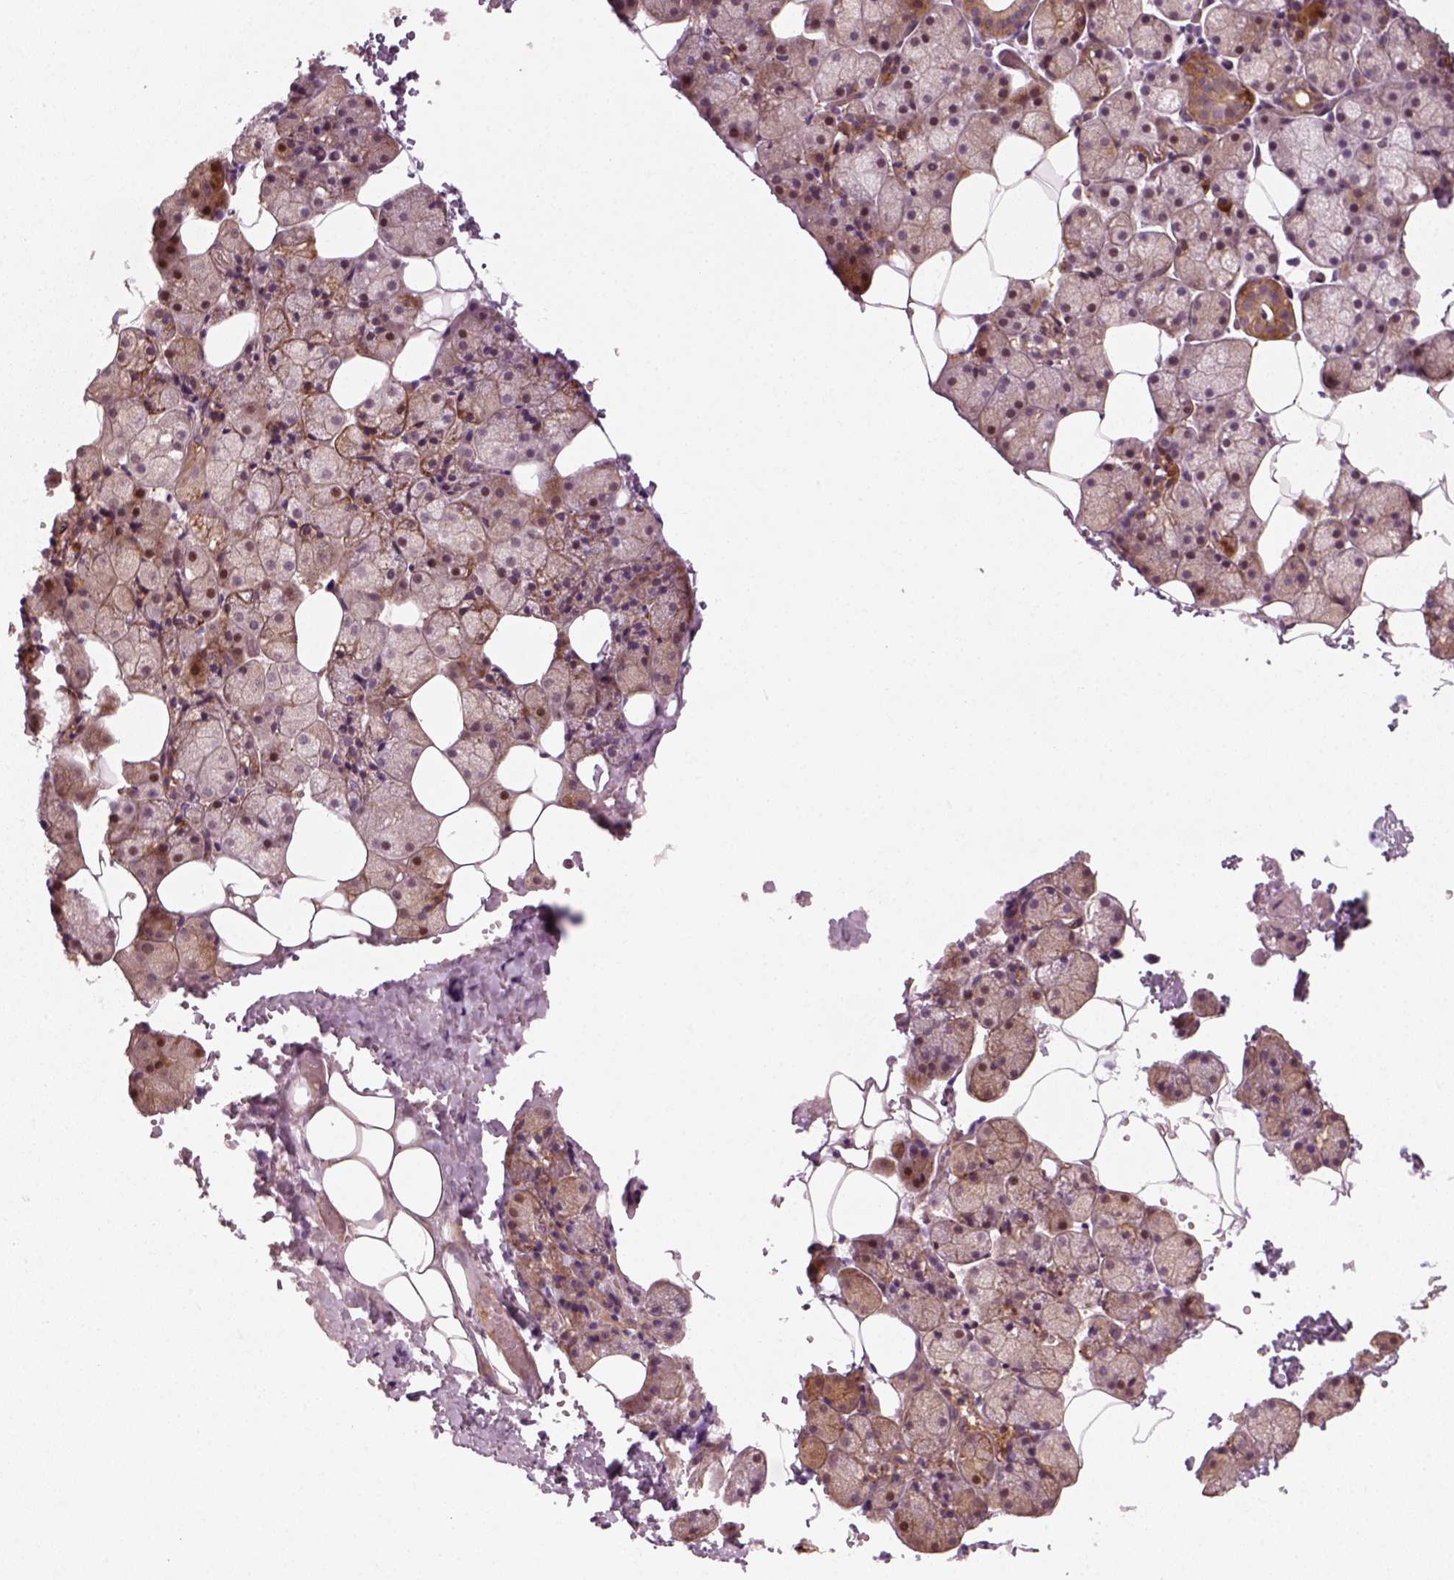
{"staining": {"intensity": "moderate", "quantity": ">75%", "location": "cytoplasmic/membranous,nuclear"}, "tissue": "salivary gland", "cell_type": "Glandular cells", "image_type": "normal", "snomed": [{"axis": "morphology", "description": "Normal tissue, NOS"}, {"axis": "topography", "description": "Salivary gland"}], "caption": "Protein staining of normal salivary gland shows moderate cytoplasmic/membranous,nuclear expression in approximately >75% of glandular cells. (DAB (3,3'-diaminobenzidine) = brown stain, brightfield microscopy at high magnification).", "gene": "DNASE1L1", "patient": {"sex": "male", "age": 38}}